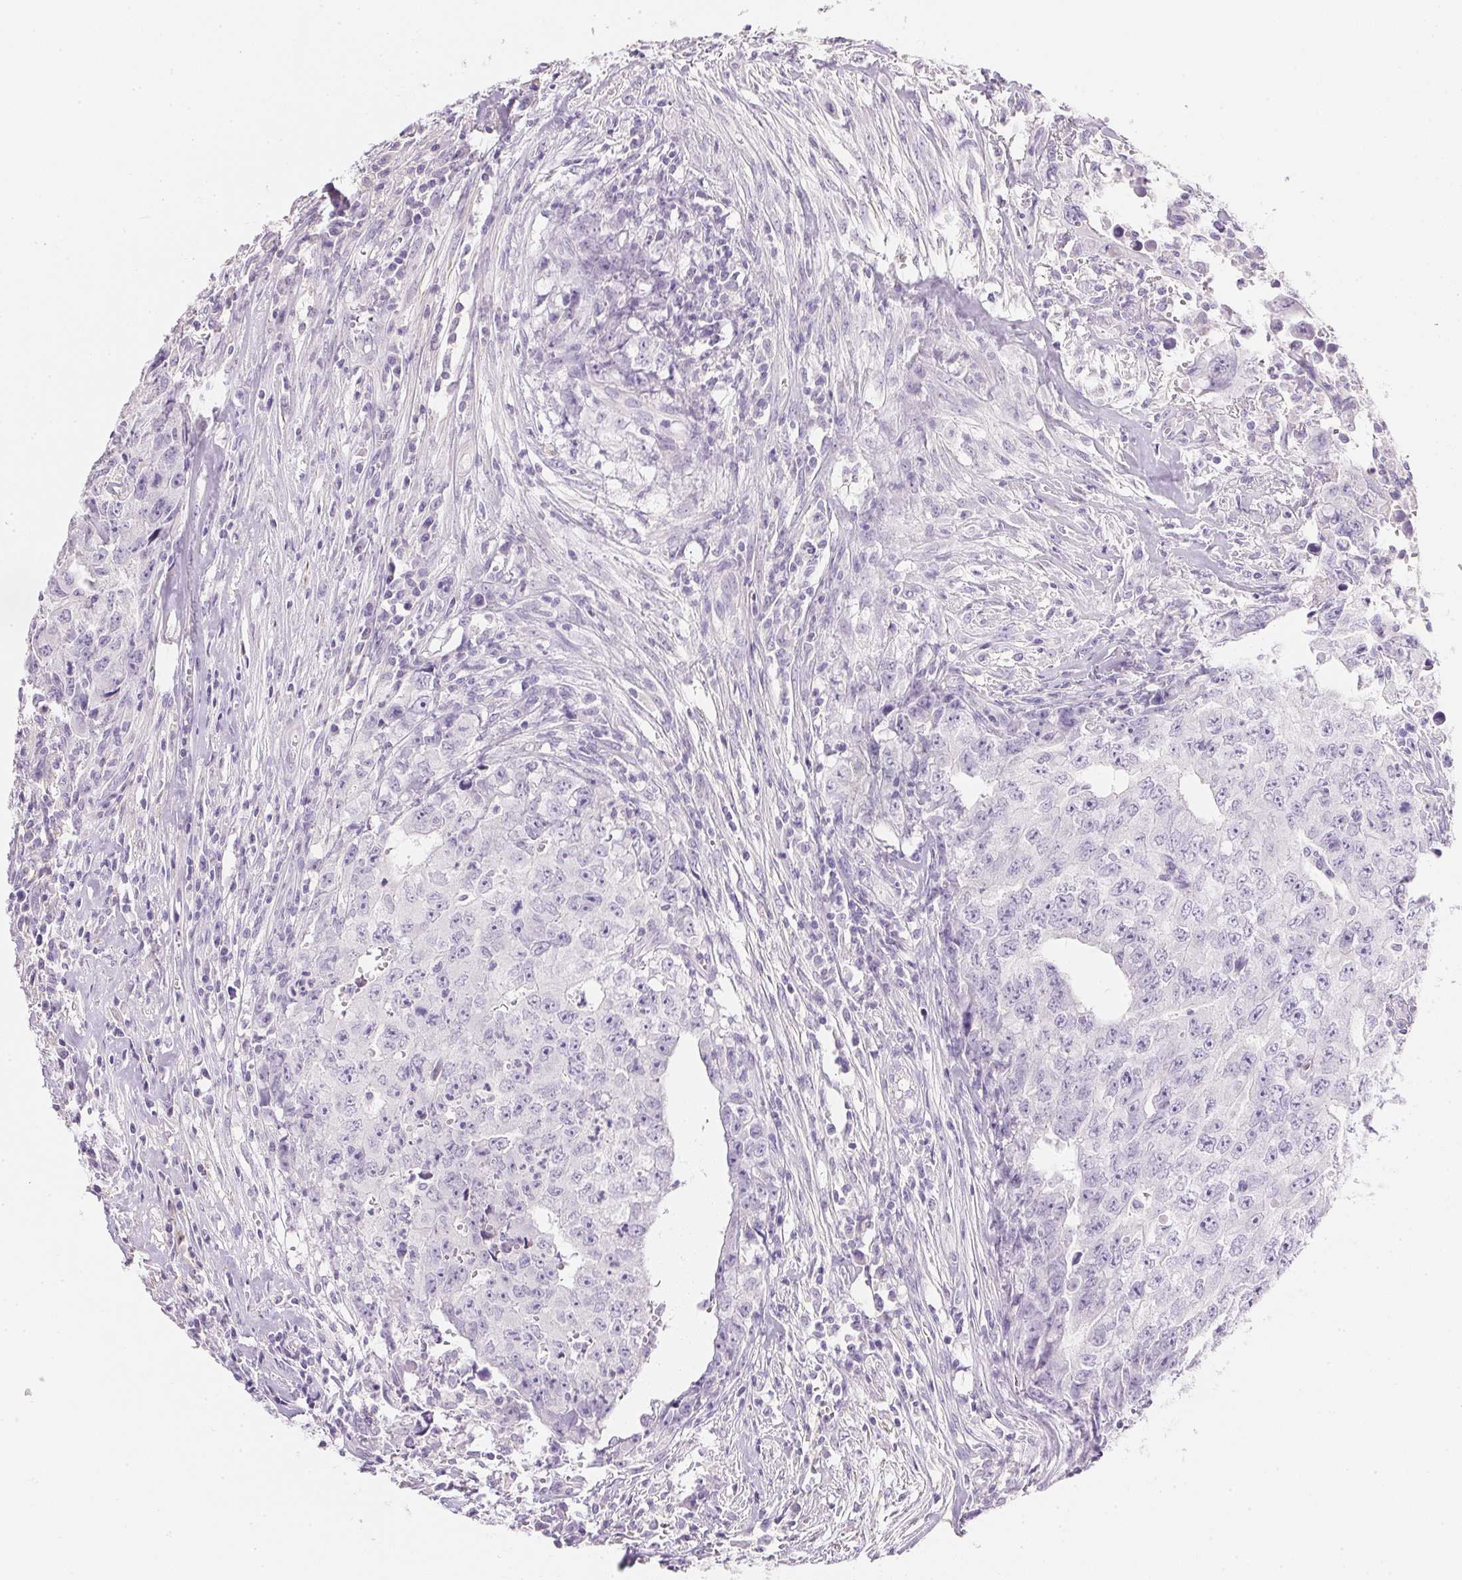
{"staining": {"intensity": "negative", "quantity": "none", "location": "none"}, "tissue": "testis cancer", "cell_type": "Tumor cells", "image_type": "cancer", "snomed": [{"axis": "morphology", "description": "Carcinoma, Embryonal, NOS"}, {"axis": "morphology", "description": "Teratoma, malignant, NOS"}, {"axis": "topography", "description": "Testis"}], "caption": "A histopathology image of human testis malignant teratoma is negative for staining in tumor cells.", "gene": "KCNE2", "patient": {"sex": "male", "age": 24}}